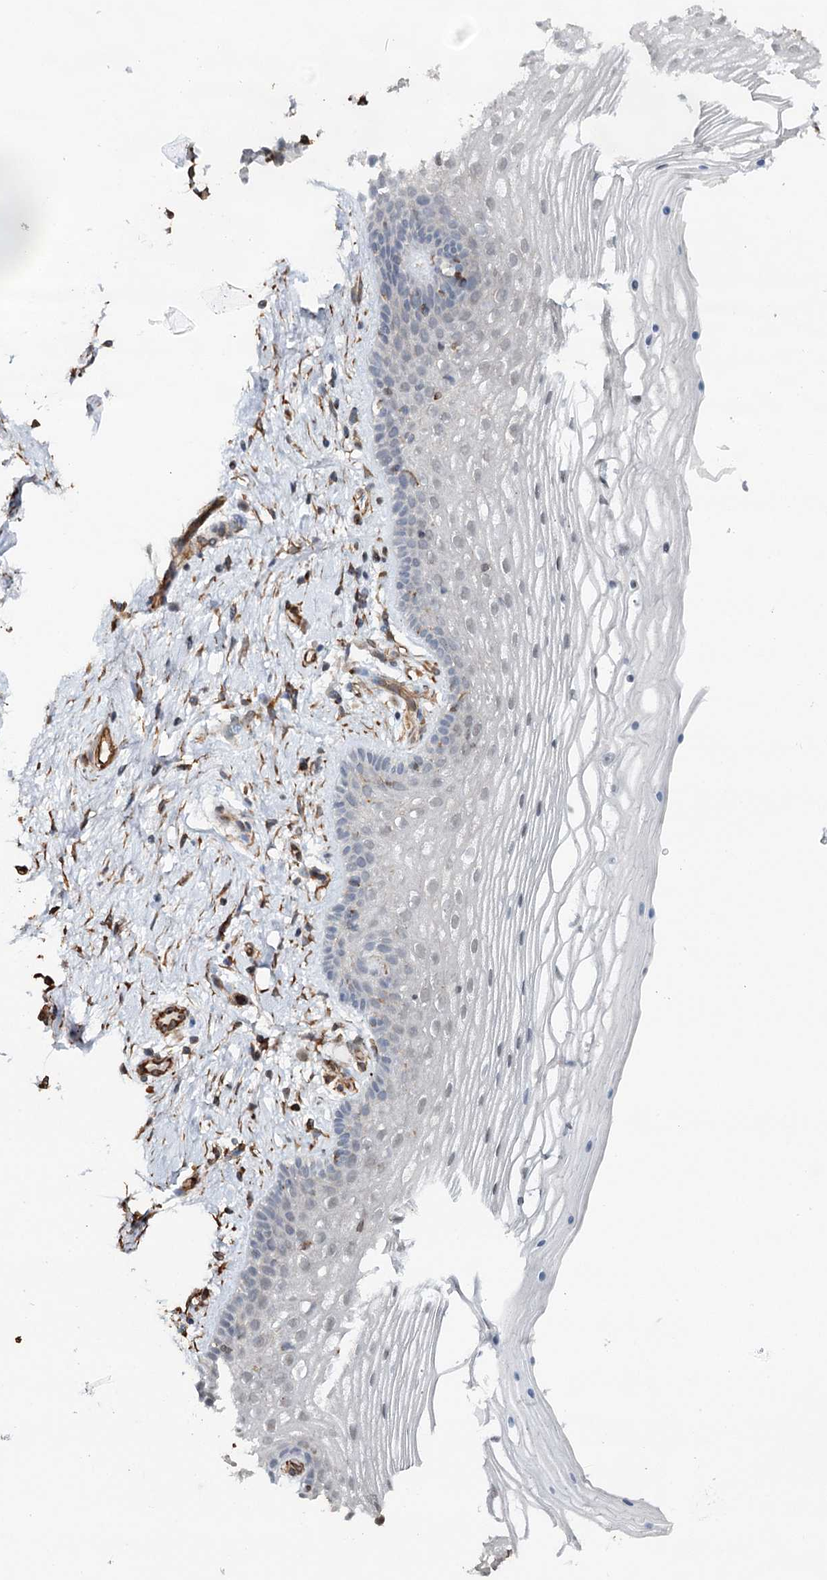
{"staining": {"intensity": "negative", "quantity": "none", "location": "none"}, "tissue": "vagina", "cell_type": "Squamous epithelial cells", "image_type": "normal", "snomed": [{"axis": "morphology", "description": "Normal tissue, NOS"}, {"axis": "topography", "description": "Vagina"}], "caption": "Protein analysis of unremarkable vagina exhibits no significant expression in squamous epithelial cells.", "gene": "SYNPO", "patient": {"sex": "female", "age": 46}}